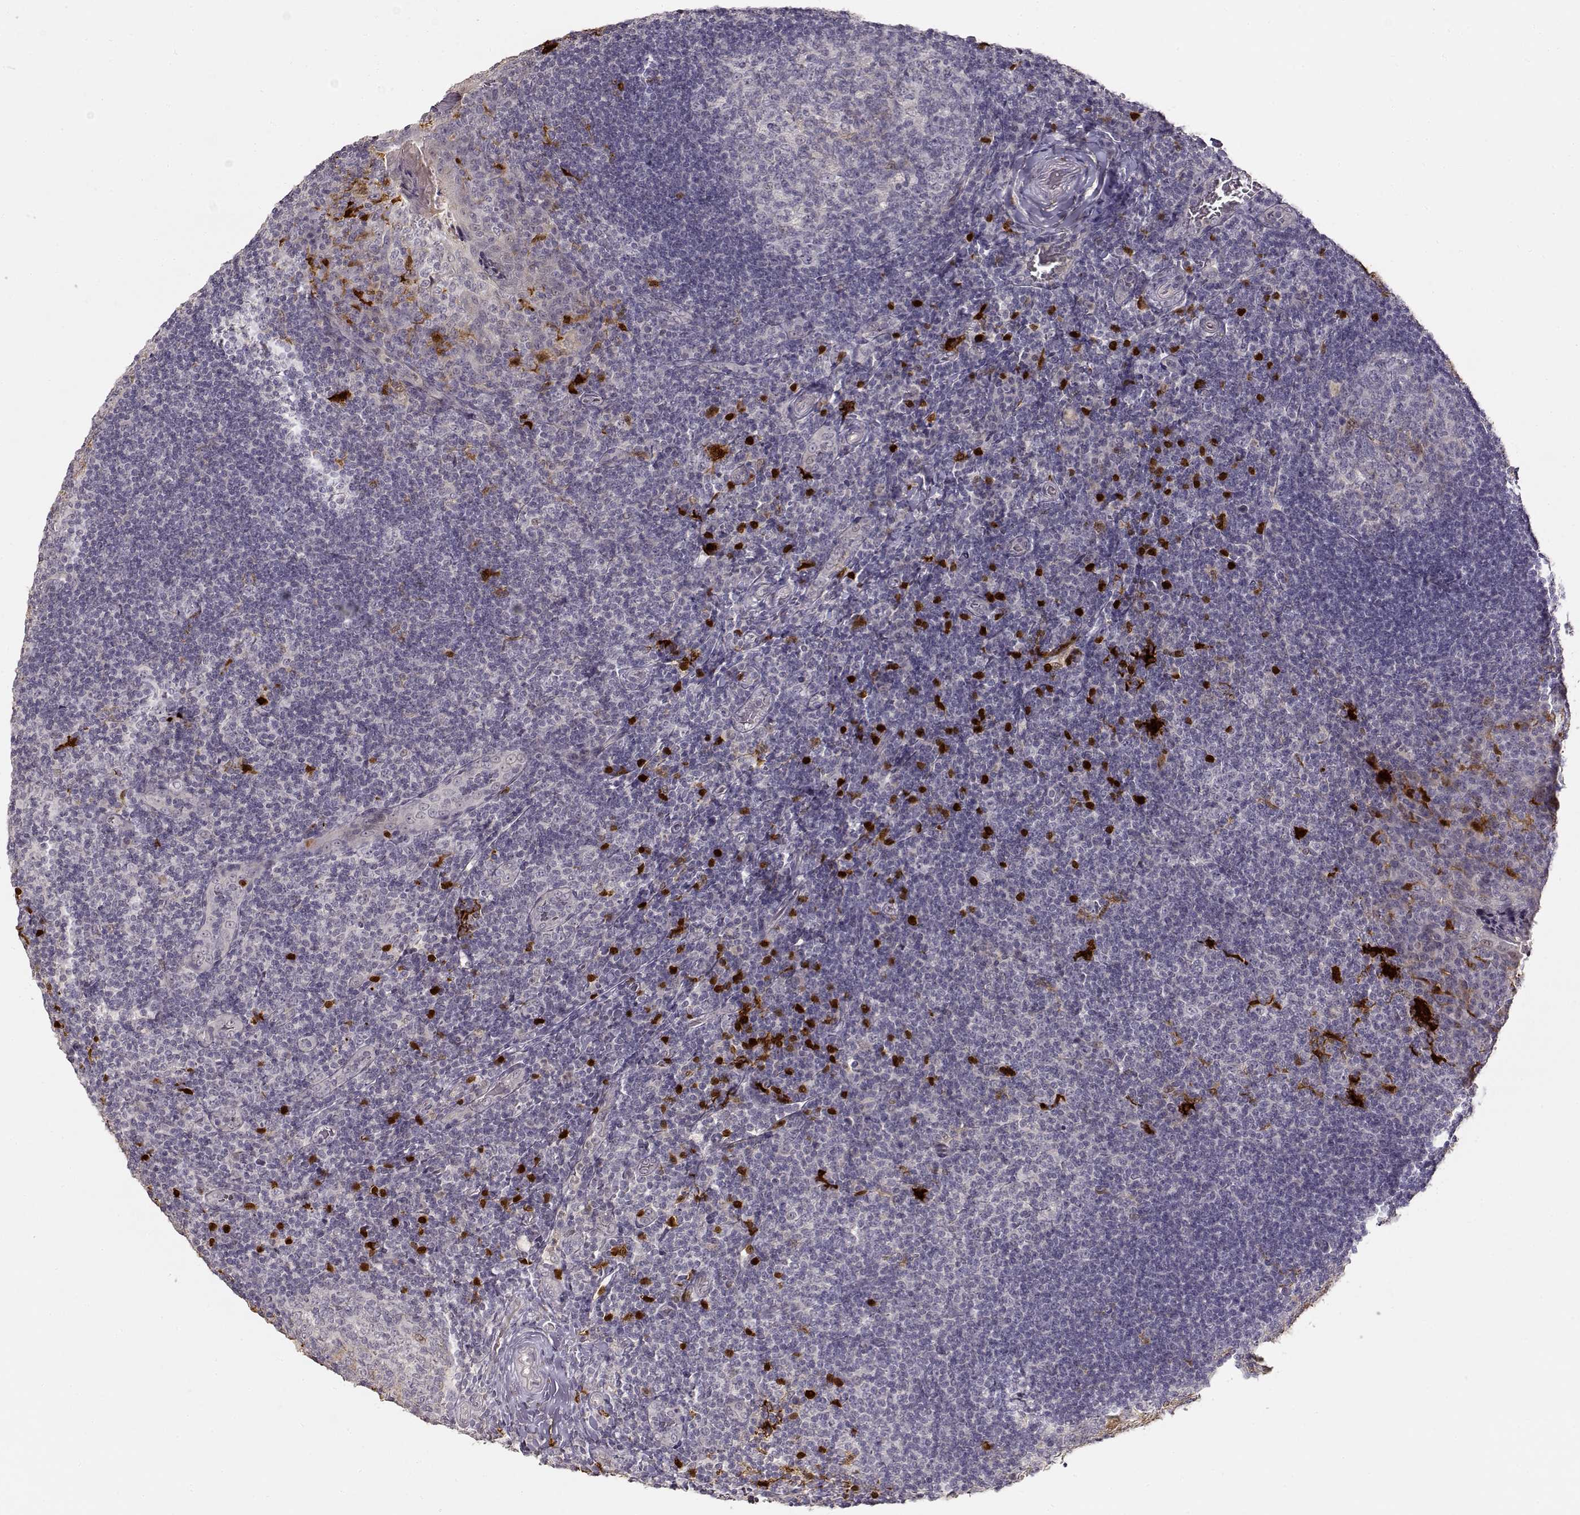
{"staining": {"intensity": "moderate", "quantity": "<25%", "location": "cytoplasmic/membranous"}, "tissue": "tonsil", "cell_type": "Germinal center cells", "image_type": "normal", "snomed": [{"axis": "morphology", "description": "Normal tissue, NOS"}, {"axis": "topography", "description": "Tonsil"}], "caption": "DAB (3,3'-diaminobenzidine) immunohistochemical staining of benign human tonsil demonstrates moderate cytoplasmic/membranous protein staining in about <25% of germinal center cells. The protein is shown in brown color, while the nuclei are stained blue.", "gene": "S100B", "patient": {"sex": "male", "age": 17}}